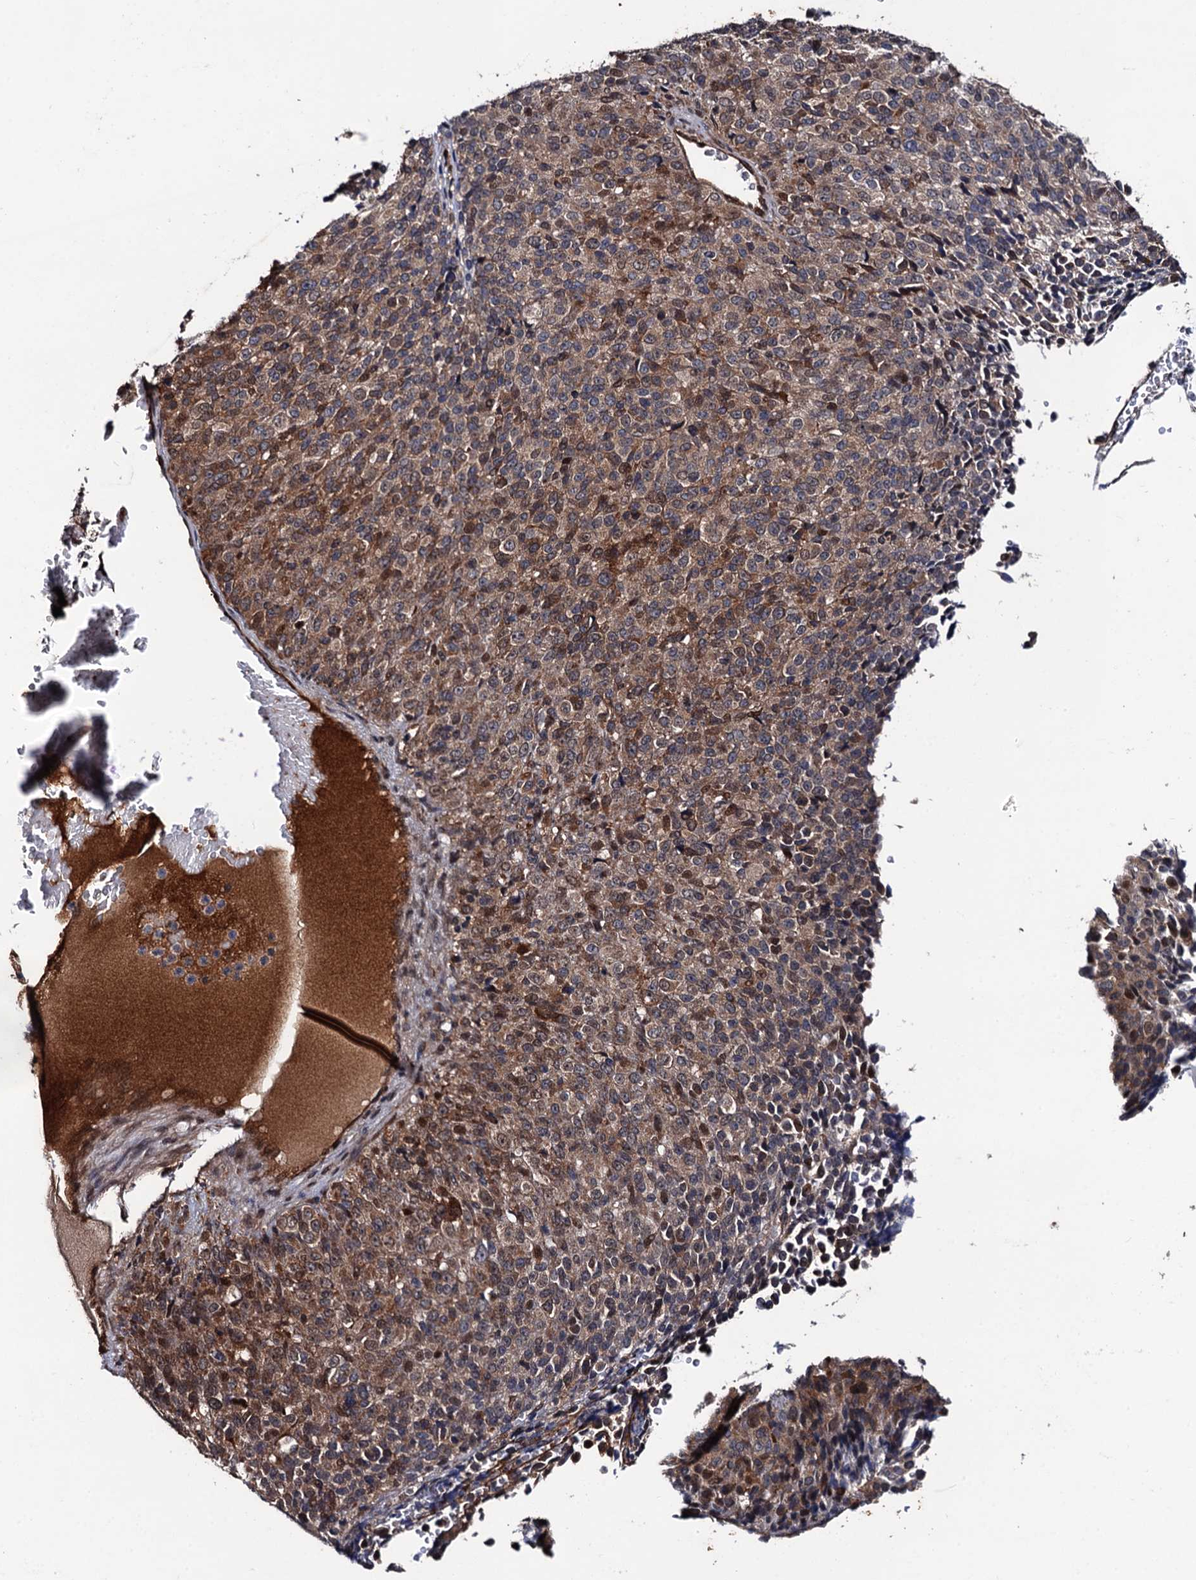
{"staining": {"intensity": "moderate", "quantity": ">75%", "location": "cytoplasmic/membranous,nuclear"}, "tissue": "melanoma", "cell_type": "Tumor cells", "image_type": "cancer", "snomed": [{"axis": "morphology", "description": "Malignant melanoma, Metastatic site"}, {"axis": "topography", "description": "Brain"}], "caption": "Moderate cytoplasmic/membranous and nuclear staining is seen in about >75% of tumor cells in malignant melanoma (metastatic site).", "gene": "CDC23", "patient": {"sex": "female", "age": 56}}